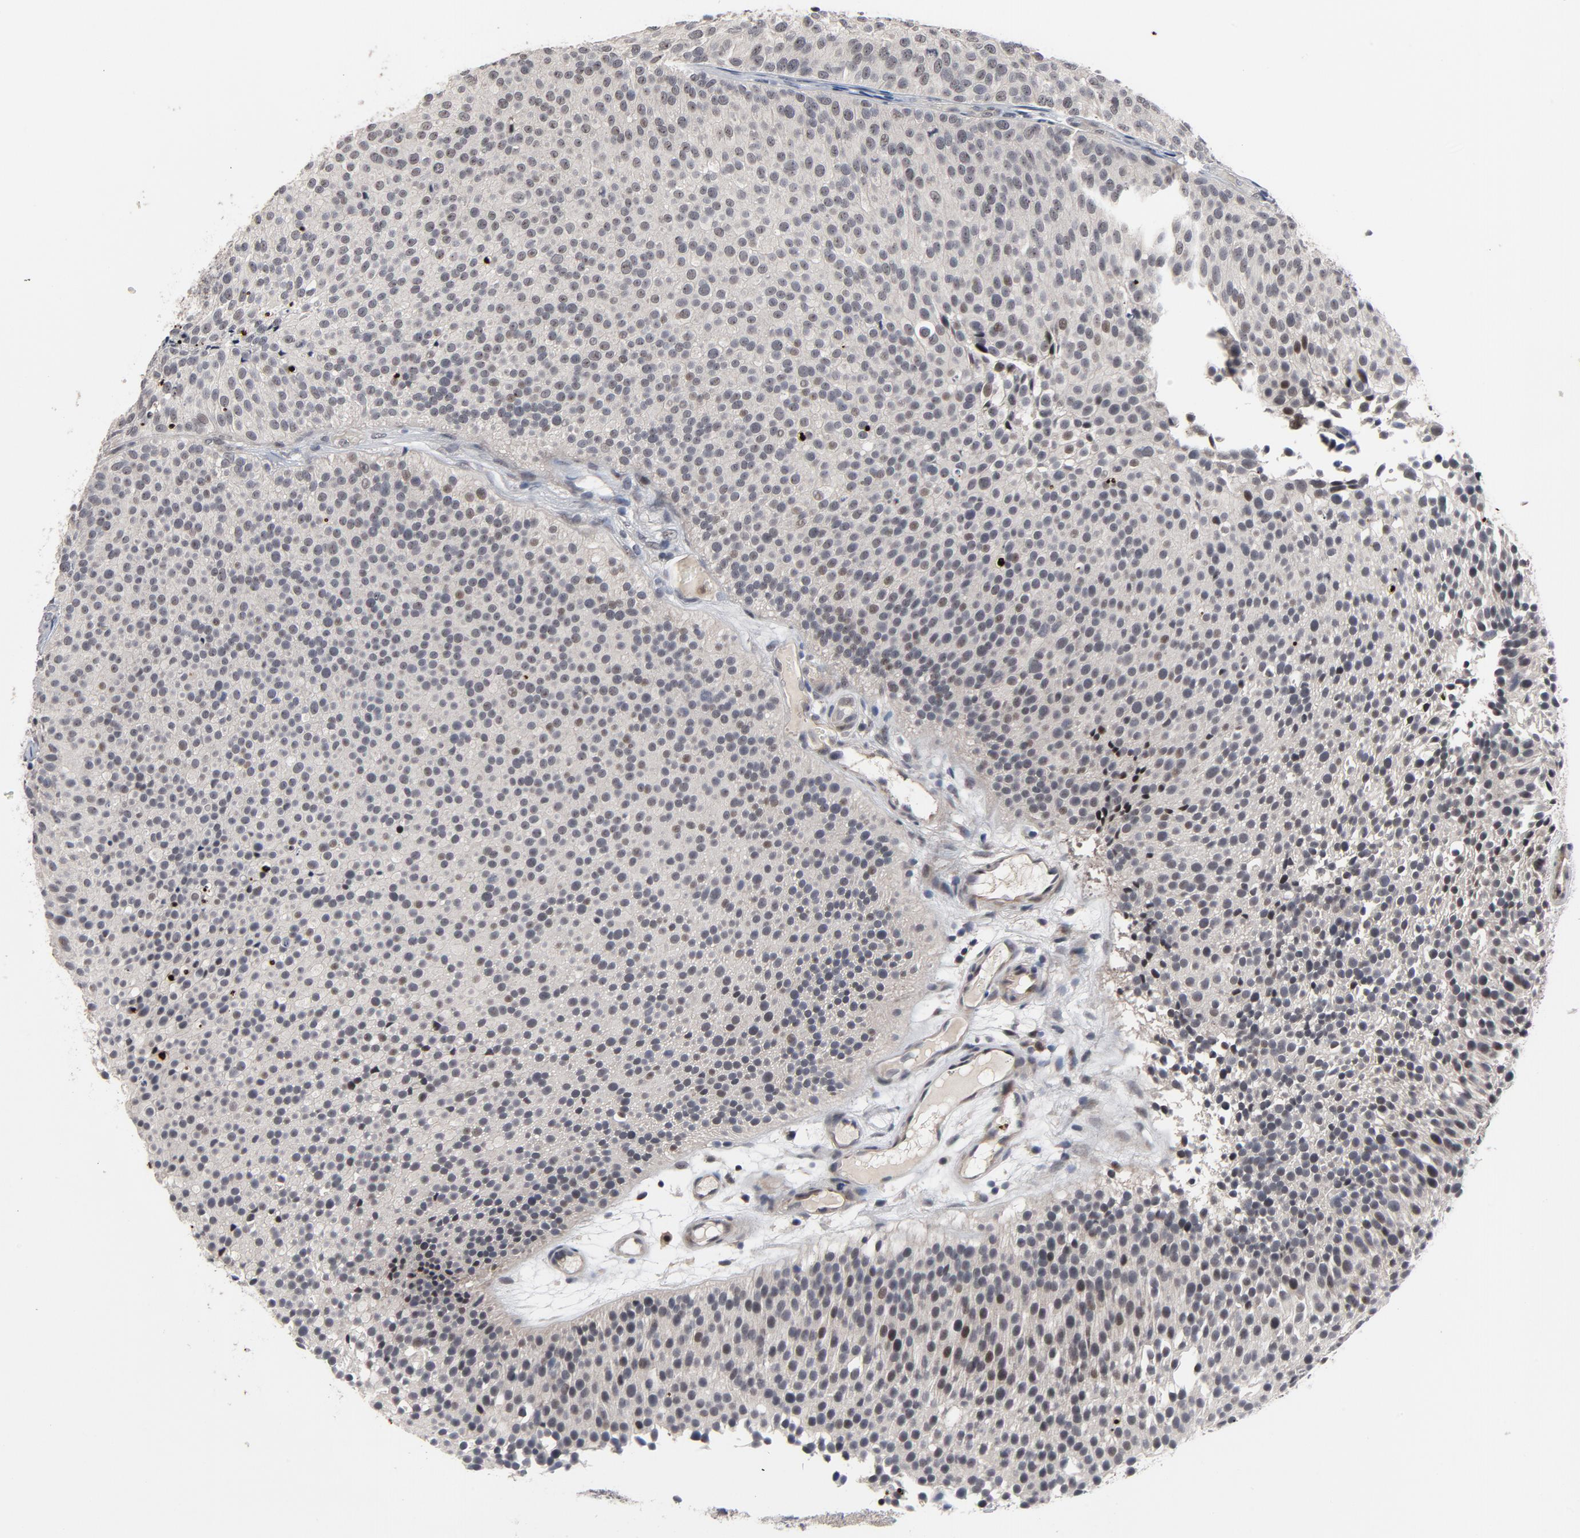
{"staining": {"intensity": "weak", "quantity": "<25%", "location": "cytoplasmic/membranous"}, "tissue": "urothelial cancer", "cell_type": "Tumor cells", "image_type": "cancer", "snomed": [{"axis": "morphology", "description": "Urothelial carcinoma, Low grade"}, {"axis": "topography", "description": "Urinary bladder"}], "caption": "This is an immunohistochemistry (IHC) photomicrograph of human urothelial carcinoma (low-grade). There is no expression in tumor cells.", "gene": "RTL5", "patient": {"sex": "male", "age": 85}}